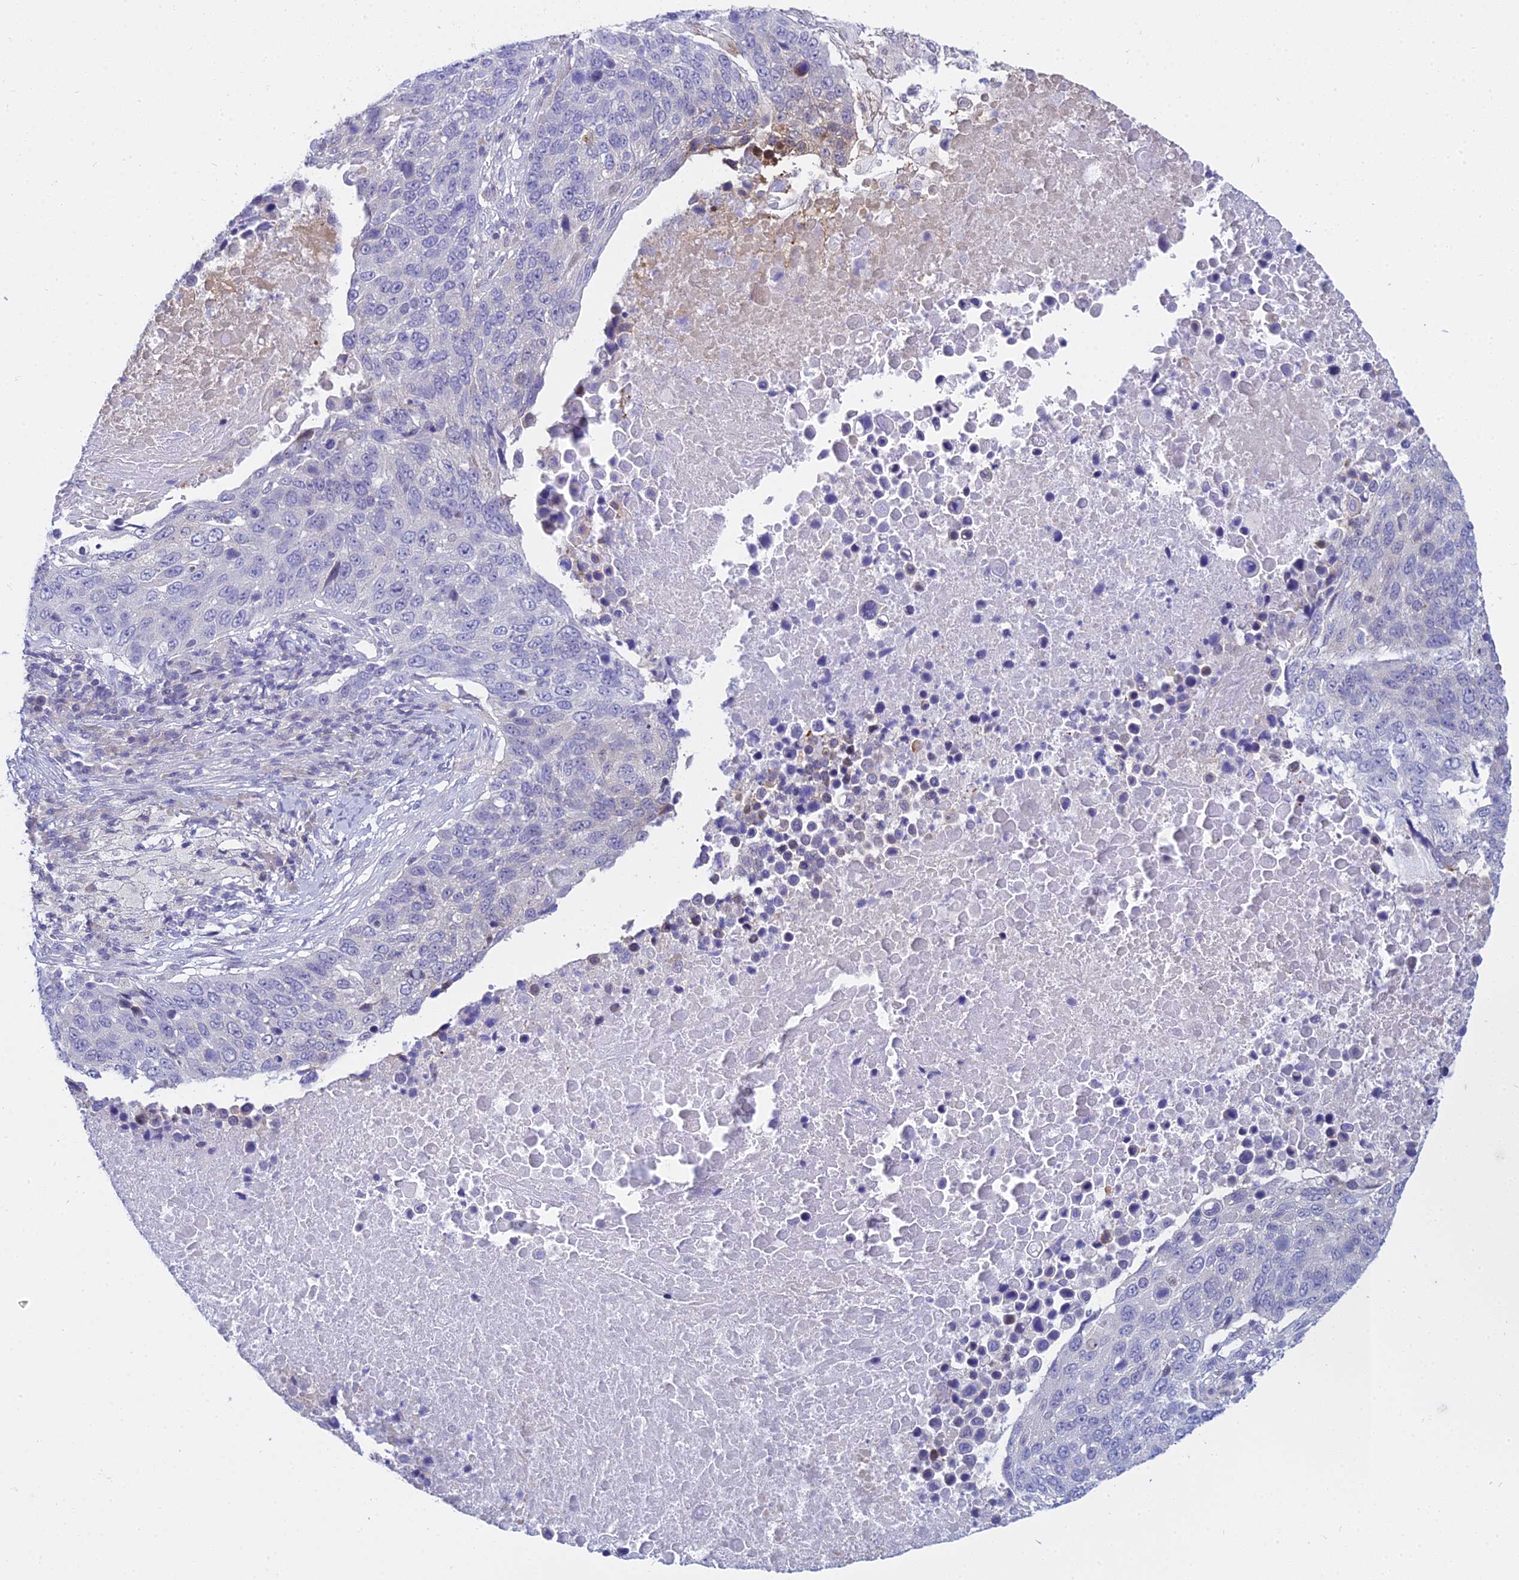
{"staining": {"intensity": "negative", "quantity": "none", "location": "none"}, "tissue": "lung cancer", "cell_type": "Tumor cells", "image_type": "cancer", "snomed": [{"axis": "morphology", "description": "Normal tissue, NOS"}, {"axis": "morphology", "description": "Squamous cell carcinoma, NOS"}, {"axis": "topography", "description": "Lymph node"}, {"axis": "topography", "description": "Lung"}], "caption": "Lung cancer was stained to show a protein in brown. There is no significant positivity in tumor cells. Nuclei are stained in blue.", "gene": "ZMIZ1", "patient": {"sex": "male", "age": 66}}